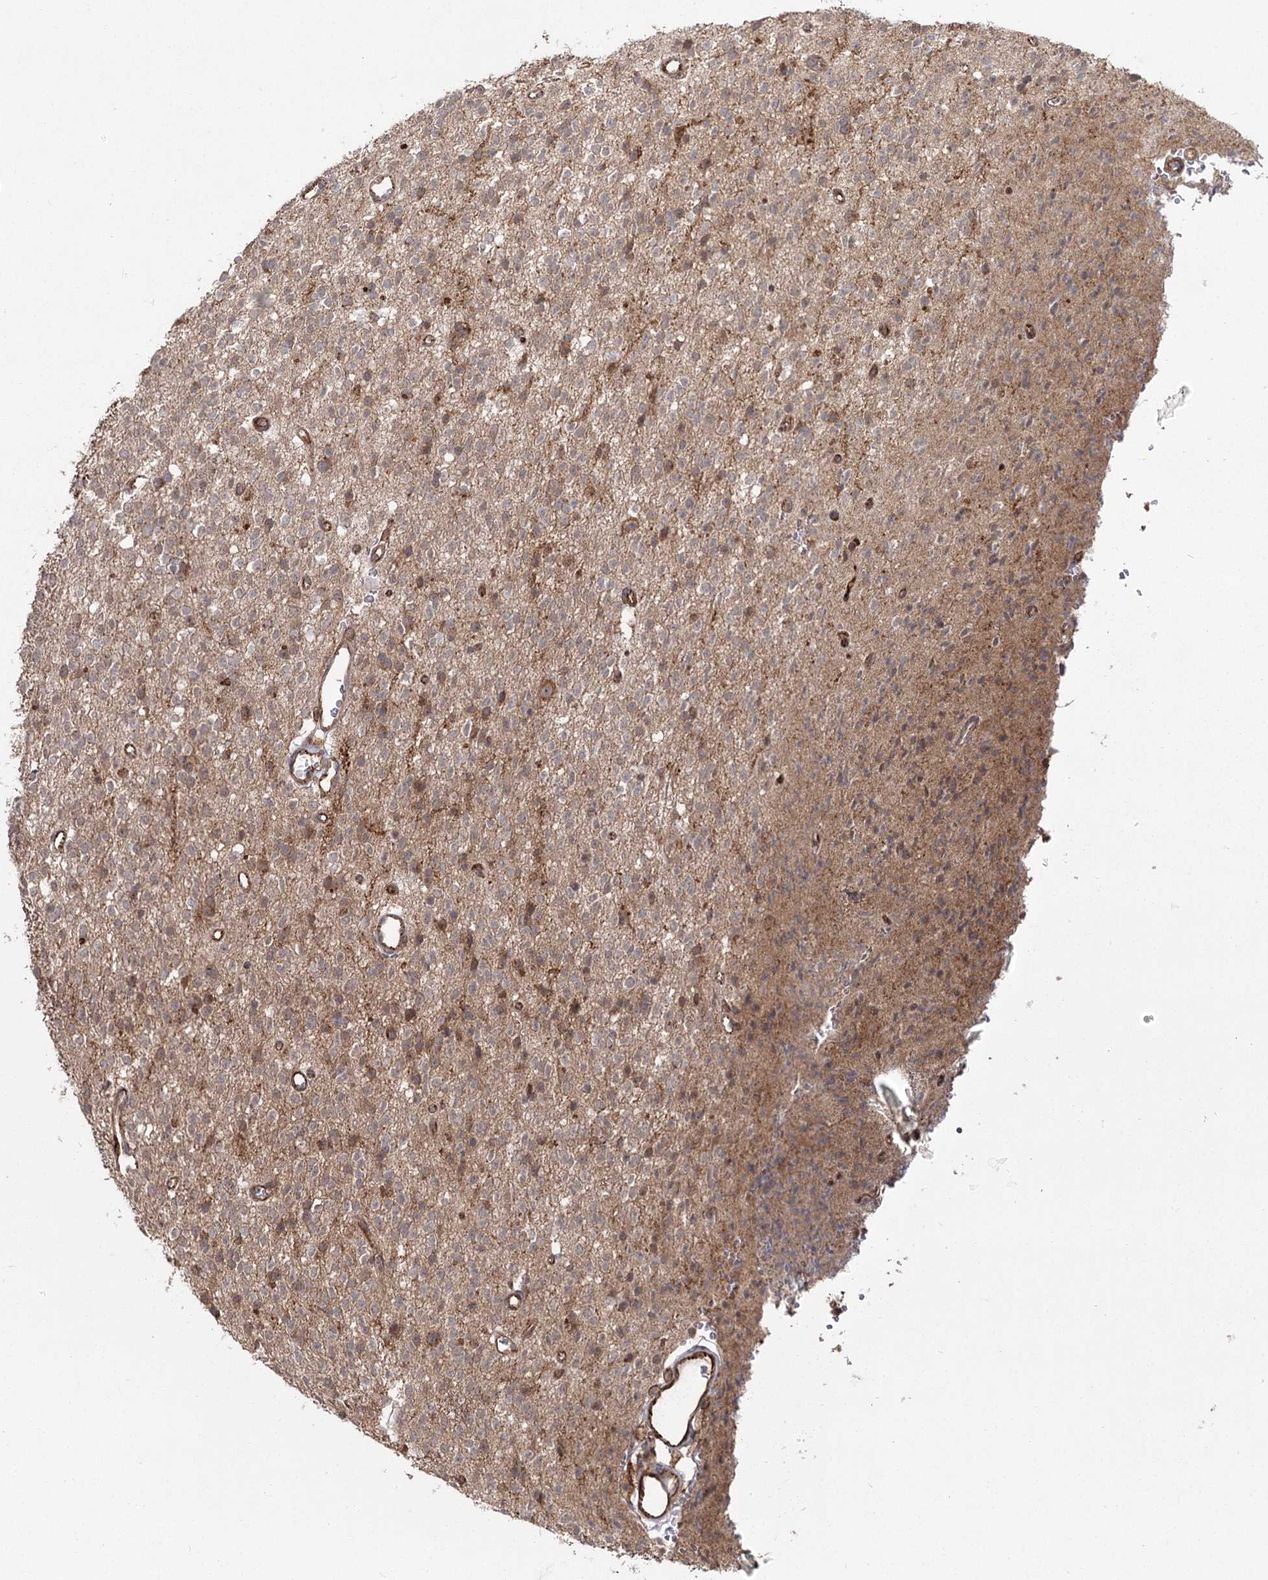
{"staining": {"intensity": "moderate", "quantity": "25%-75%", "location": "cytoplasmic/membranous"}, "tissue": "glioma", "cell_type": "Tumor cells", "image_type": "cancer", "snomed": [{"axis": "morphology", "description": "Glioma, malignant, High grade"}, {"axis": "topography", "description": "Brain"}], "caption": "Malignant glioma (high-grade) stained with a protein marker displays moderate staining in tumor cells.", "gene": "AP2M1", "patient": {"sex": "male", "age": 34}}